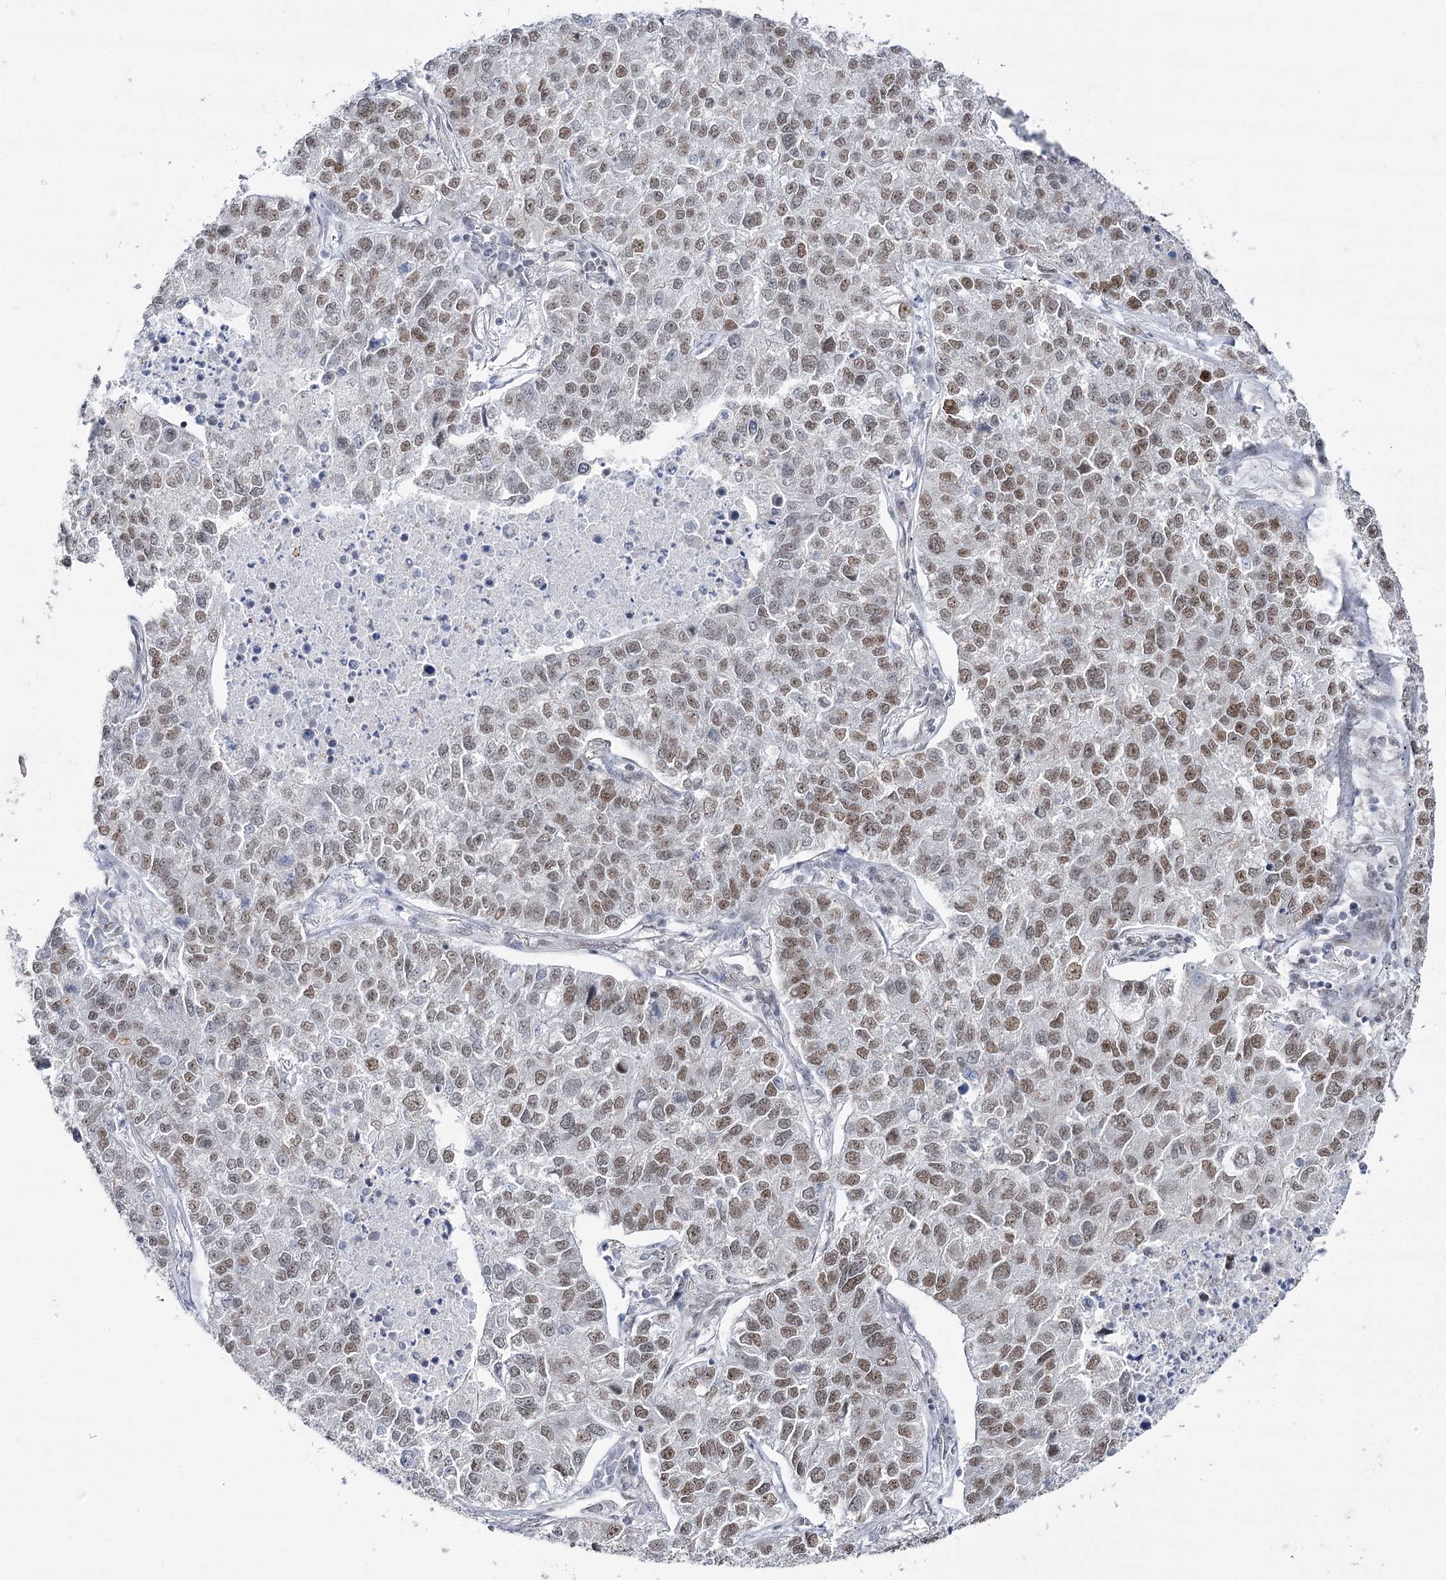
{"staining": {"intensity": "moderate", "quantity": "25%-75%", "location": "nuclear"}, "tissue": "lung cancer", "cell_type": "Tumor cells", "image_type": "cancer", "snomed": [{"axis": "morphology", "description": "Adenocarcinoma, NOS"}, {"axis": "topography", "description": "Lung"}], "caption": "Immunohistochemical staining of lung cancer (adenocarcinoma) exhibits medium levels of moderate nuclear staining in approximately 25%-75% of tumor cells.", "gene": "VGLL4", "patient": {"sex": "male", "age": 49}}